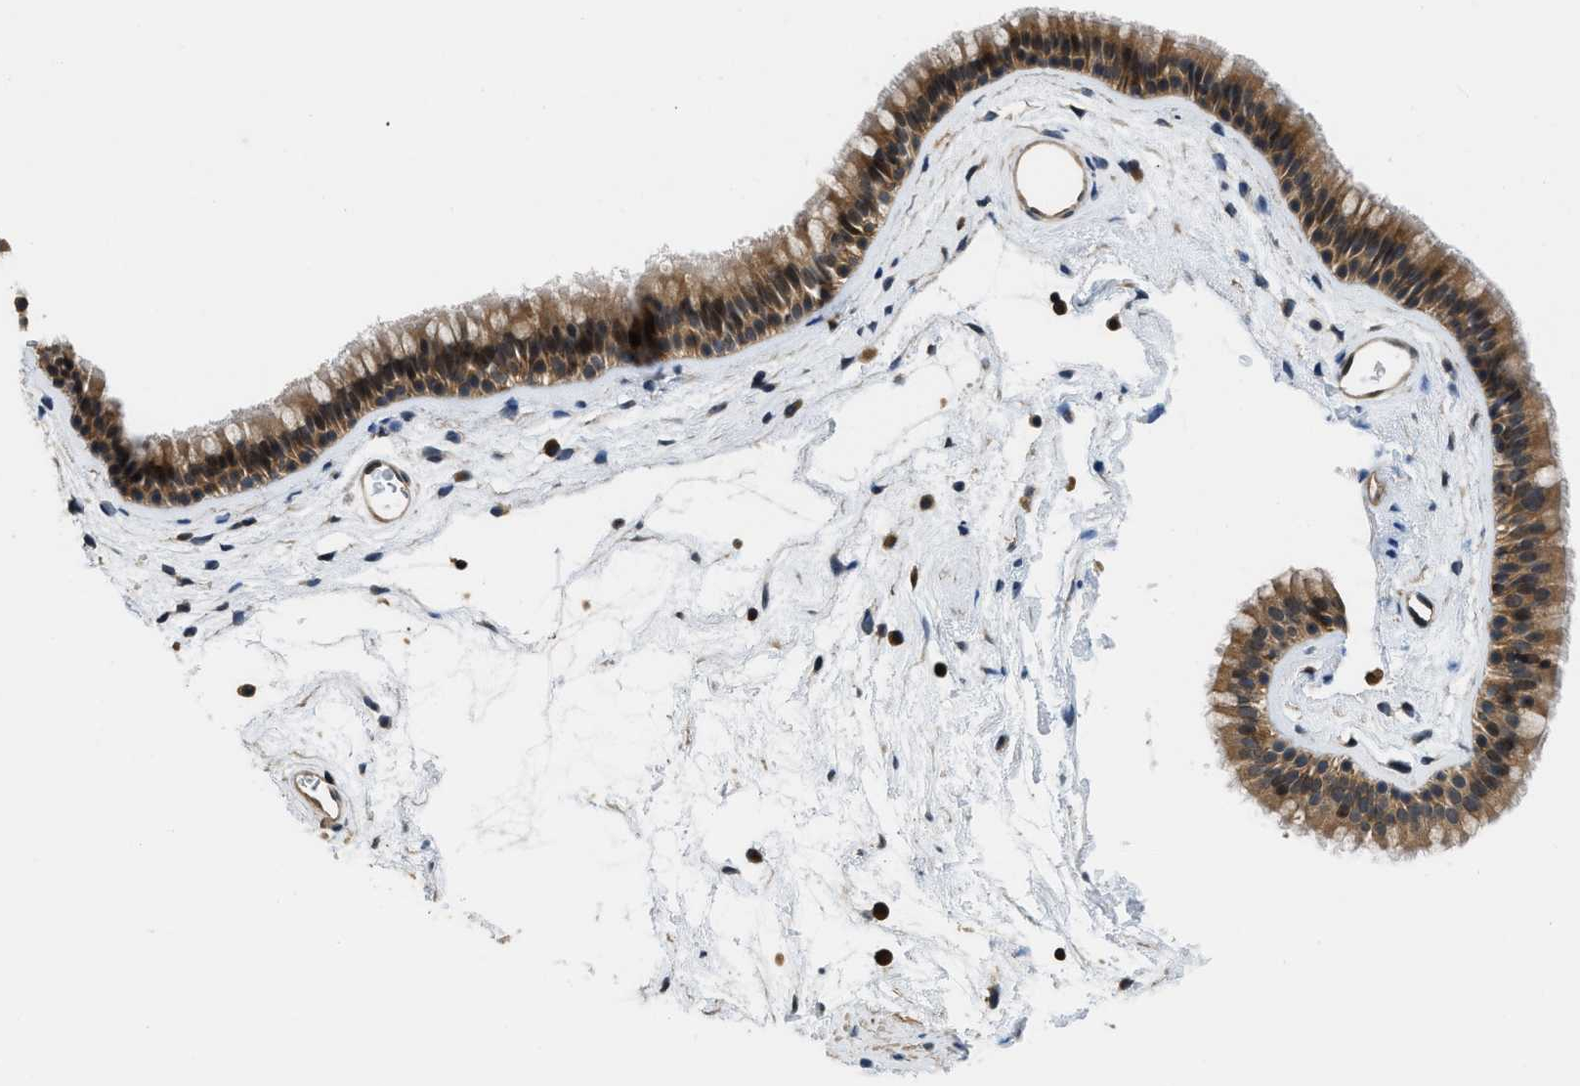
{"staining": {"intensity": "moderate", "quantity": ">75%", "location": "cytoplasmic/membranous"}, "tissue": "nasopharynx", "cell_type": "Respiratory epithelial cells", "image_type": "normal", "snomed": [{"axis": "morphology", "description": "Normal tissue, NOS"}, {"axis": "morphology", "description": "Inflammation, NOS"}, {"axis": "topography", "description": "Nasopharynx"}], "caption": "The immunohistochemical stain highlights moderate cytoplasmic/membranous expression in respiratory epithelial cells of benign nasopharynx.", "gene": "TES", "patient": {"sex": "male", "age": 48}}